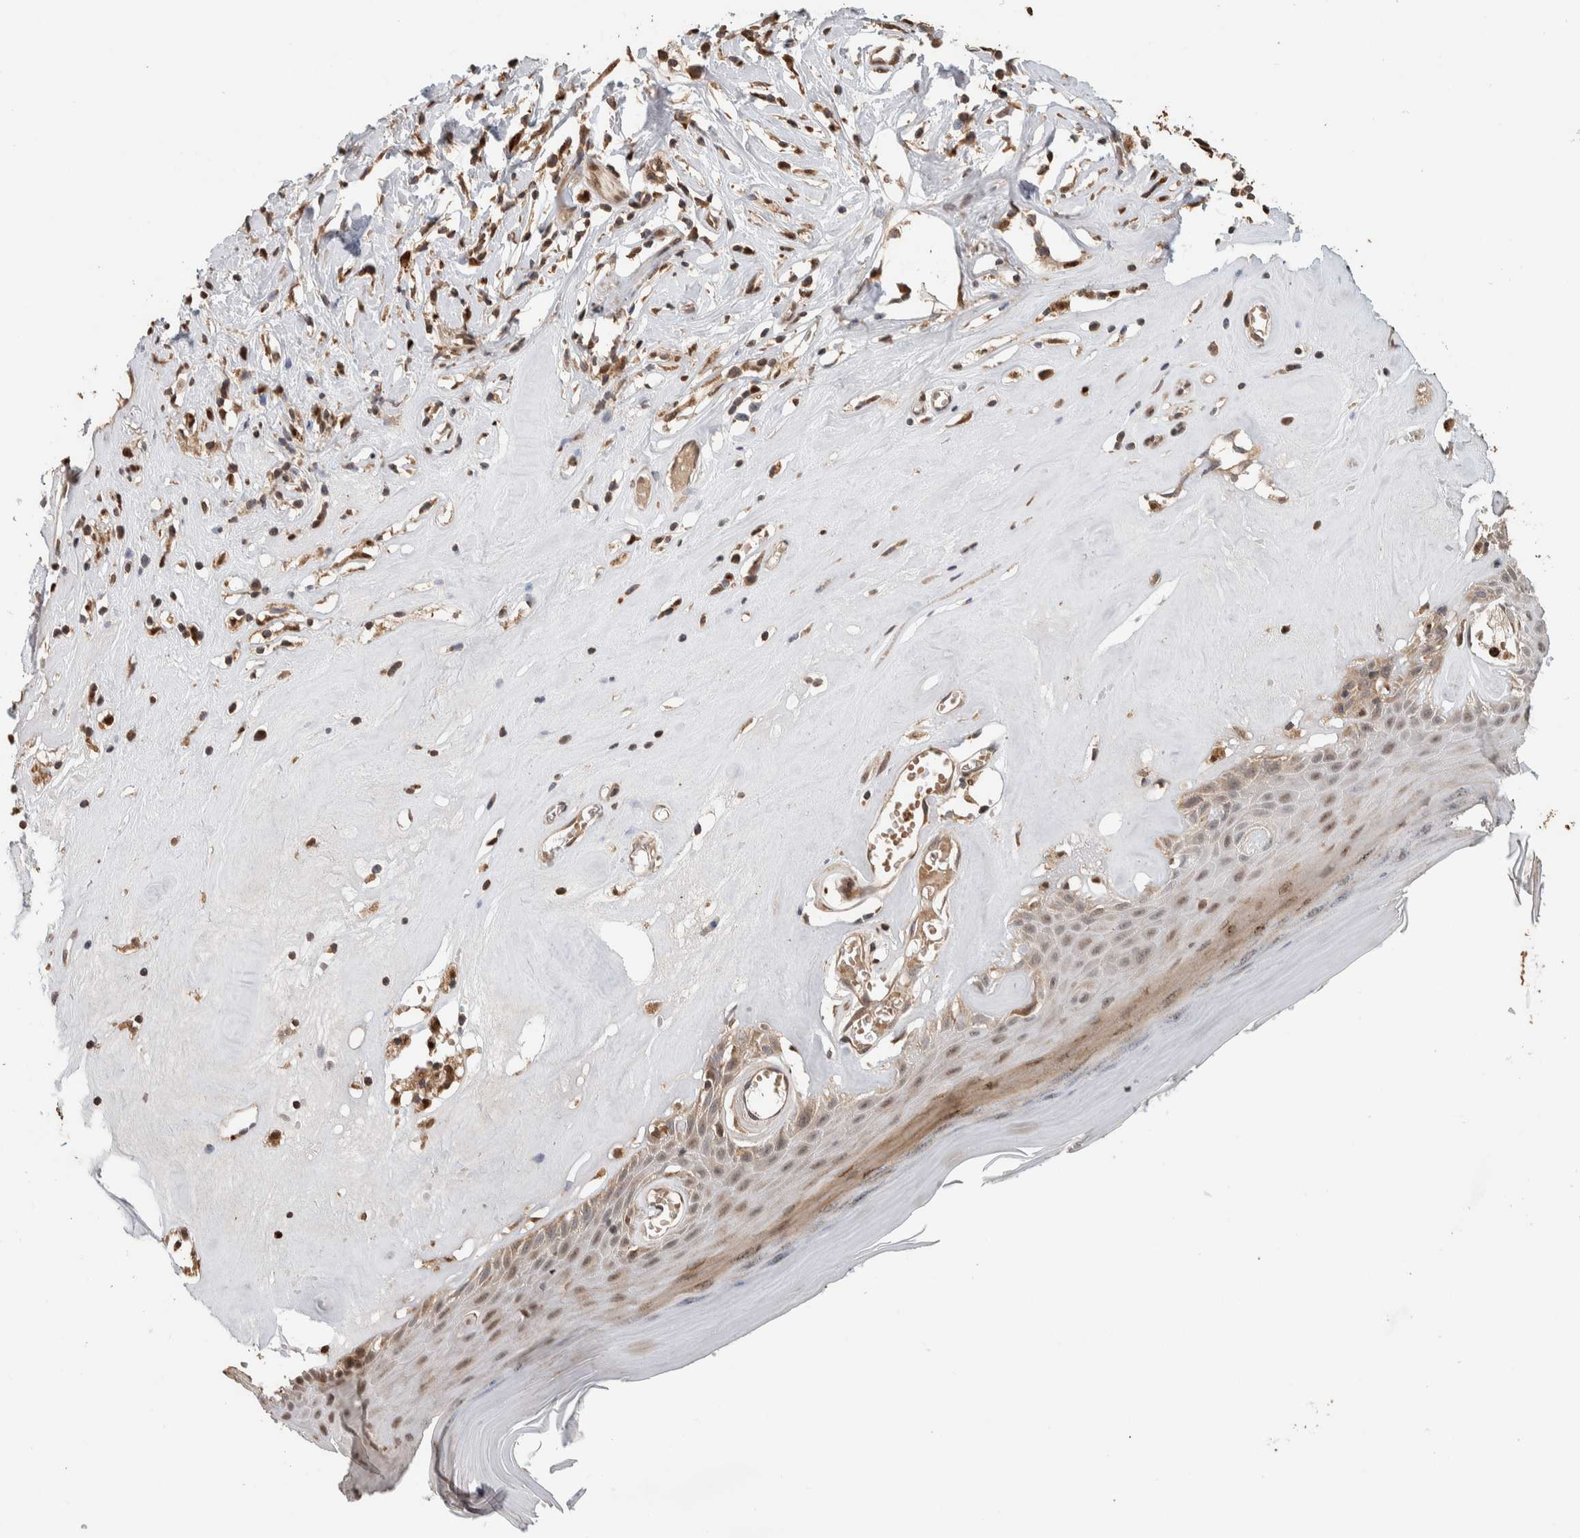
{"staining": {"intensity": "moderate", "quantity": ">75%", "location": "cytoplasmic/membranous"}, "tissue": "skin", "cell_type": "Epidermal cells", "image_type": "normal", "snomed": [{"axis": "morphology", "description": "Normal tissue, NOS"}, {"axis": "morphology", "description": "Inflammation, NOS"}, {"axis": "topography", "description": "Vulva"}], "caption": "About >75% of epidermal cells in benign human skin display moderate cytoplasmic/membranous protein positivity as visualized by brown immunohistochemical staining.", "gene": "VPS53", "patient": {"sex": "female", "age": 84}}